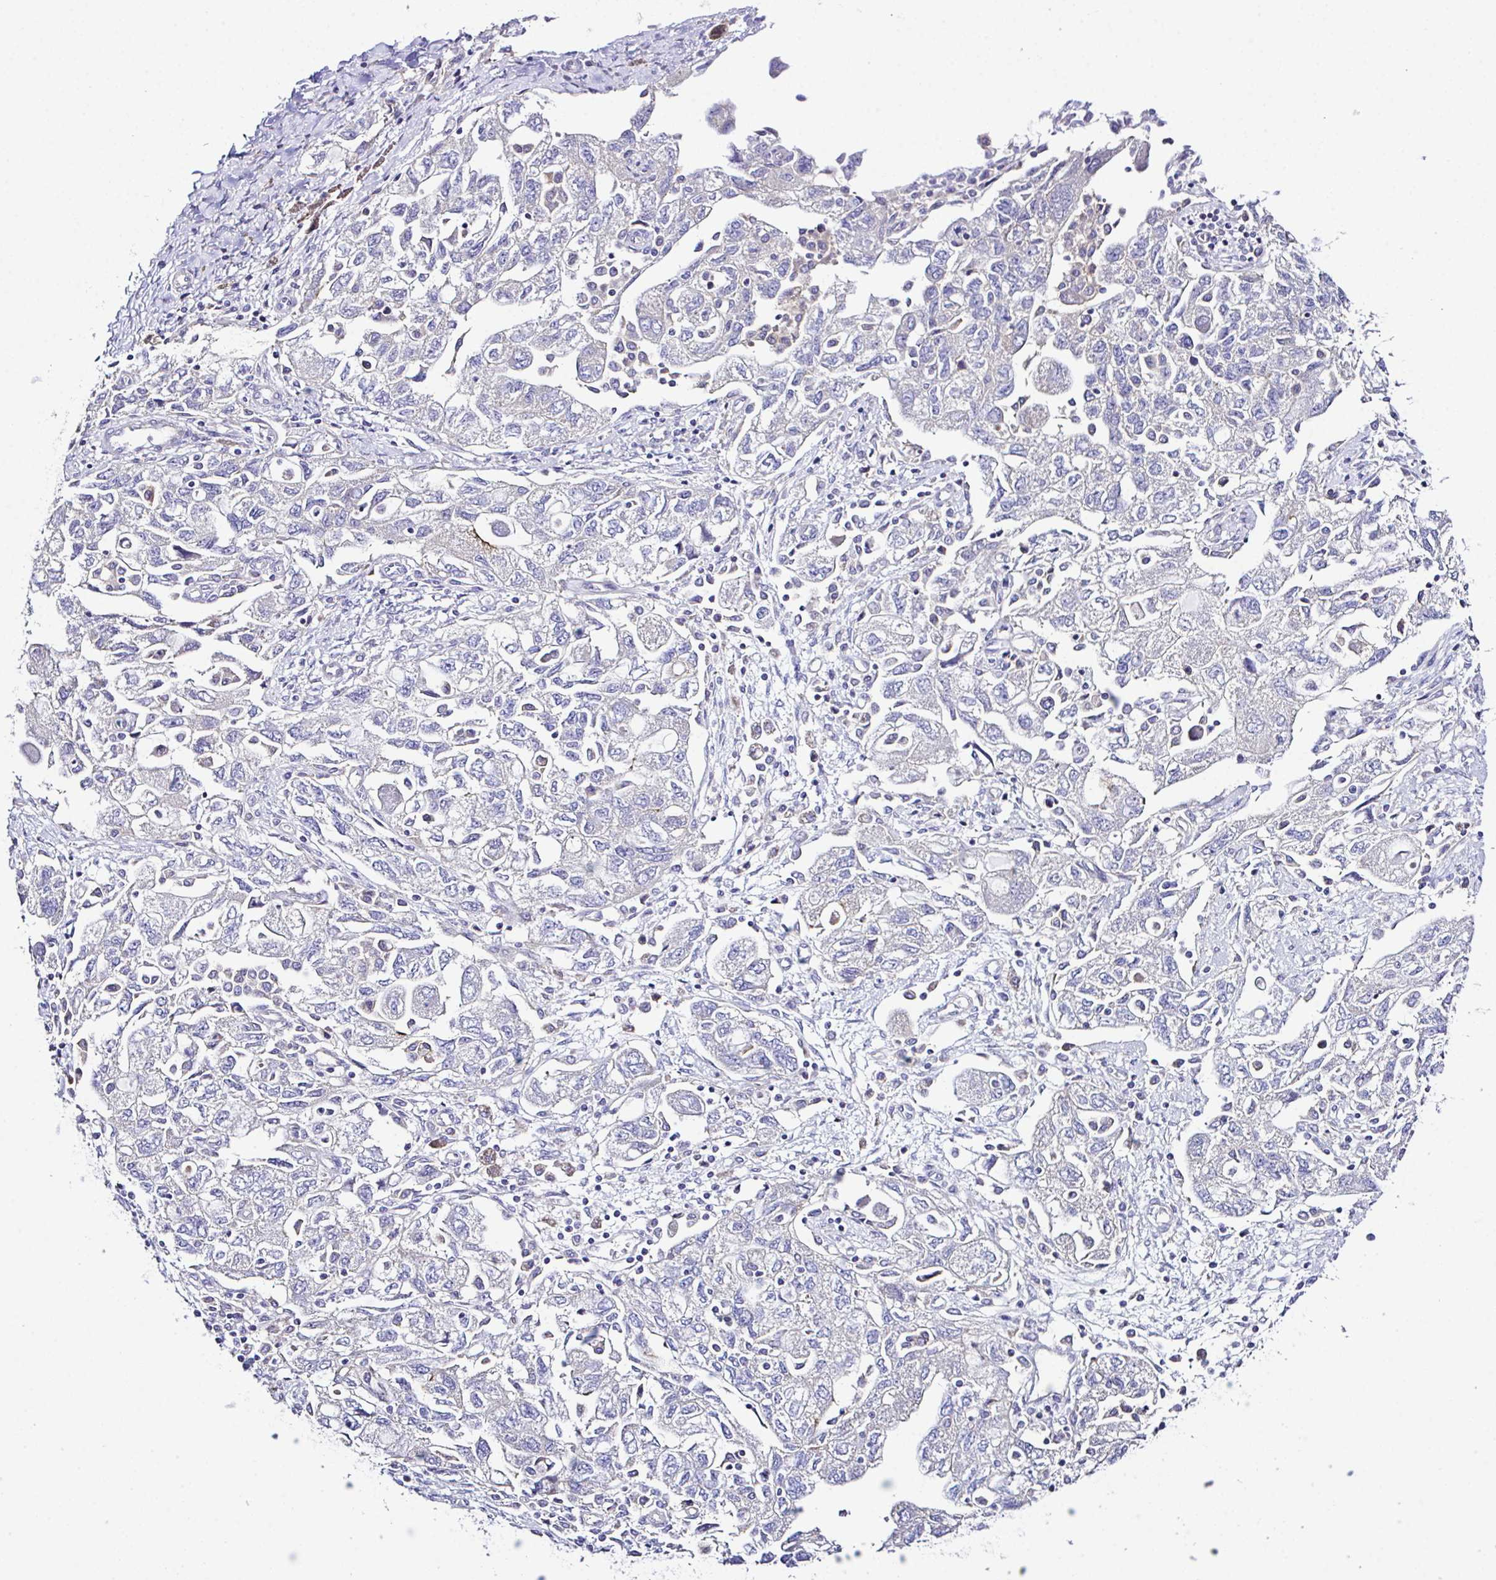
{"staining": {"intensity": "negative", "quantity": "none", "location": "none"}, "tissue": "ovarian cancer", "cell_type": "Tumor cells", "image_type": "cancer", "snomed": [{"axis": "morphology", "description": "Carcinoma, NOS"}, {"axis": "morphology", "description": "Cystadenocarcinoma, serous, NOS"}, {"axis": "topography", "description": "Ovary"}], "caption": "IHC image of neoplastic tissue: ovarian serous cystadenocarcinoma stained with DAB (3,3'-diaminobenzidine) reveals no significant protein positivity in tumor cells.", "gene": "OR4P4", "patient": {"sex": "female", "age": 69}}